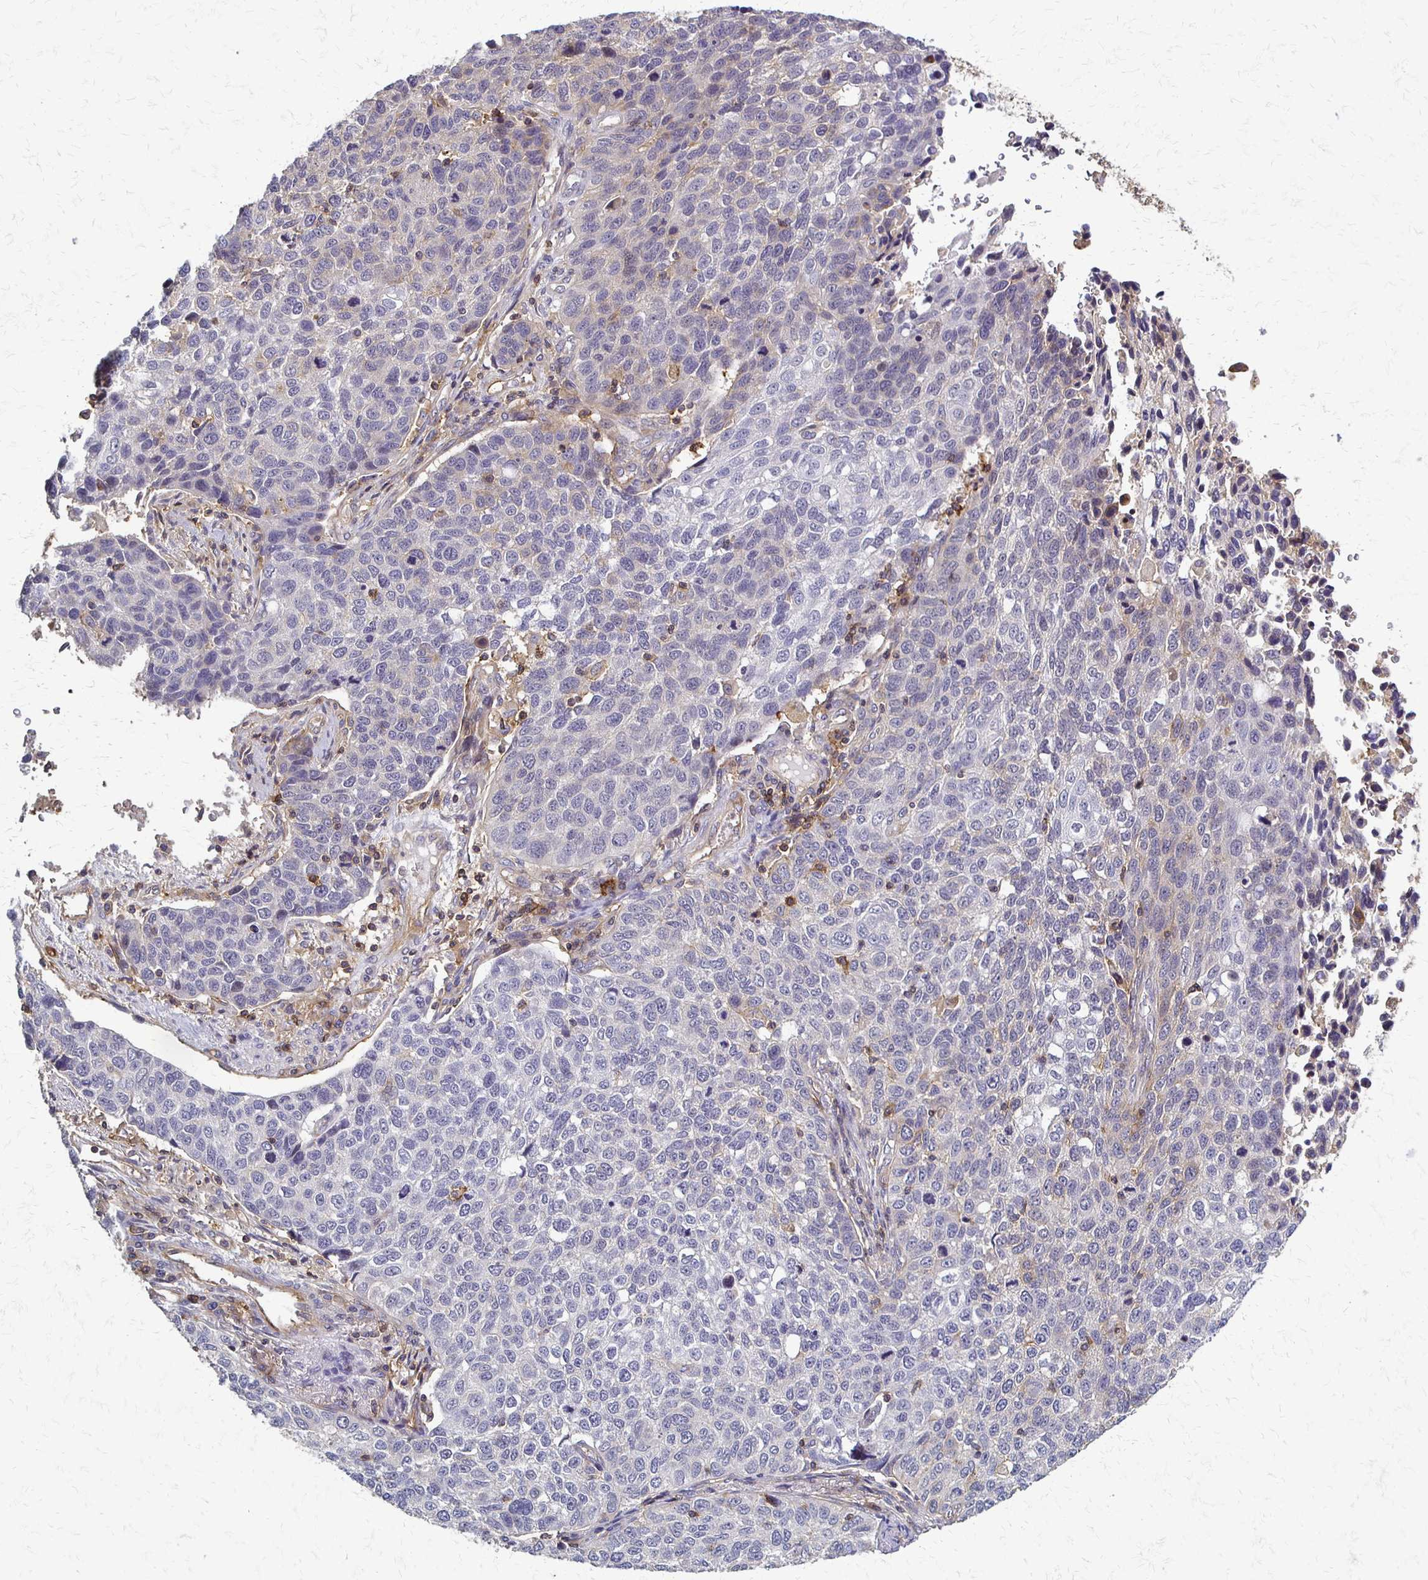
{"staining": {"intensity": "negative", "quantity": "none", "location": "none"}, "tissue": "lung cancer", "cell_type": "Tumor cells", "image_type": "cancer", "snomed": [{"axis": "morphology", "description": "Squamous cell carcinoma, NOS"}, {"axis": "topography", "description": "Lymph node"}, {"axis": "topography", "description": "Lung"}], "caption": "Squamous cell carcinoma (lung) was stained to show a protein in brown. There is no significant staining in tumor cells.", "gene": "SLC9A9", "patient": {"sex": "male", "age": 61}}